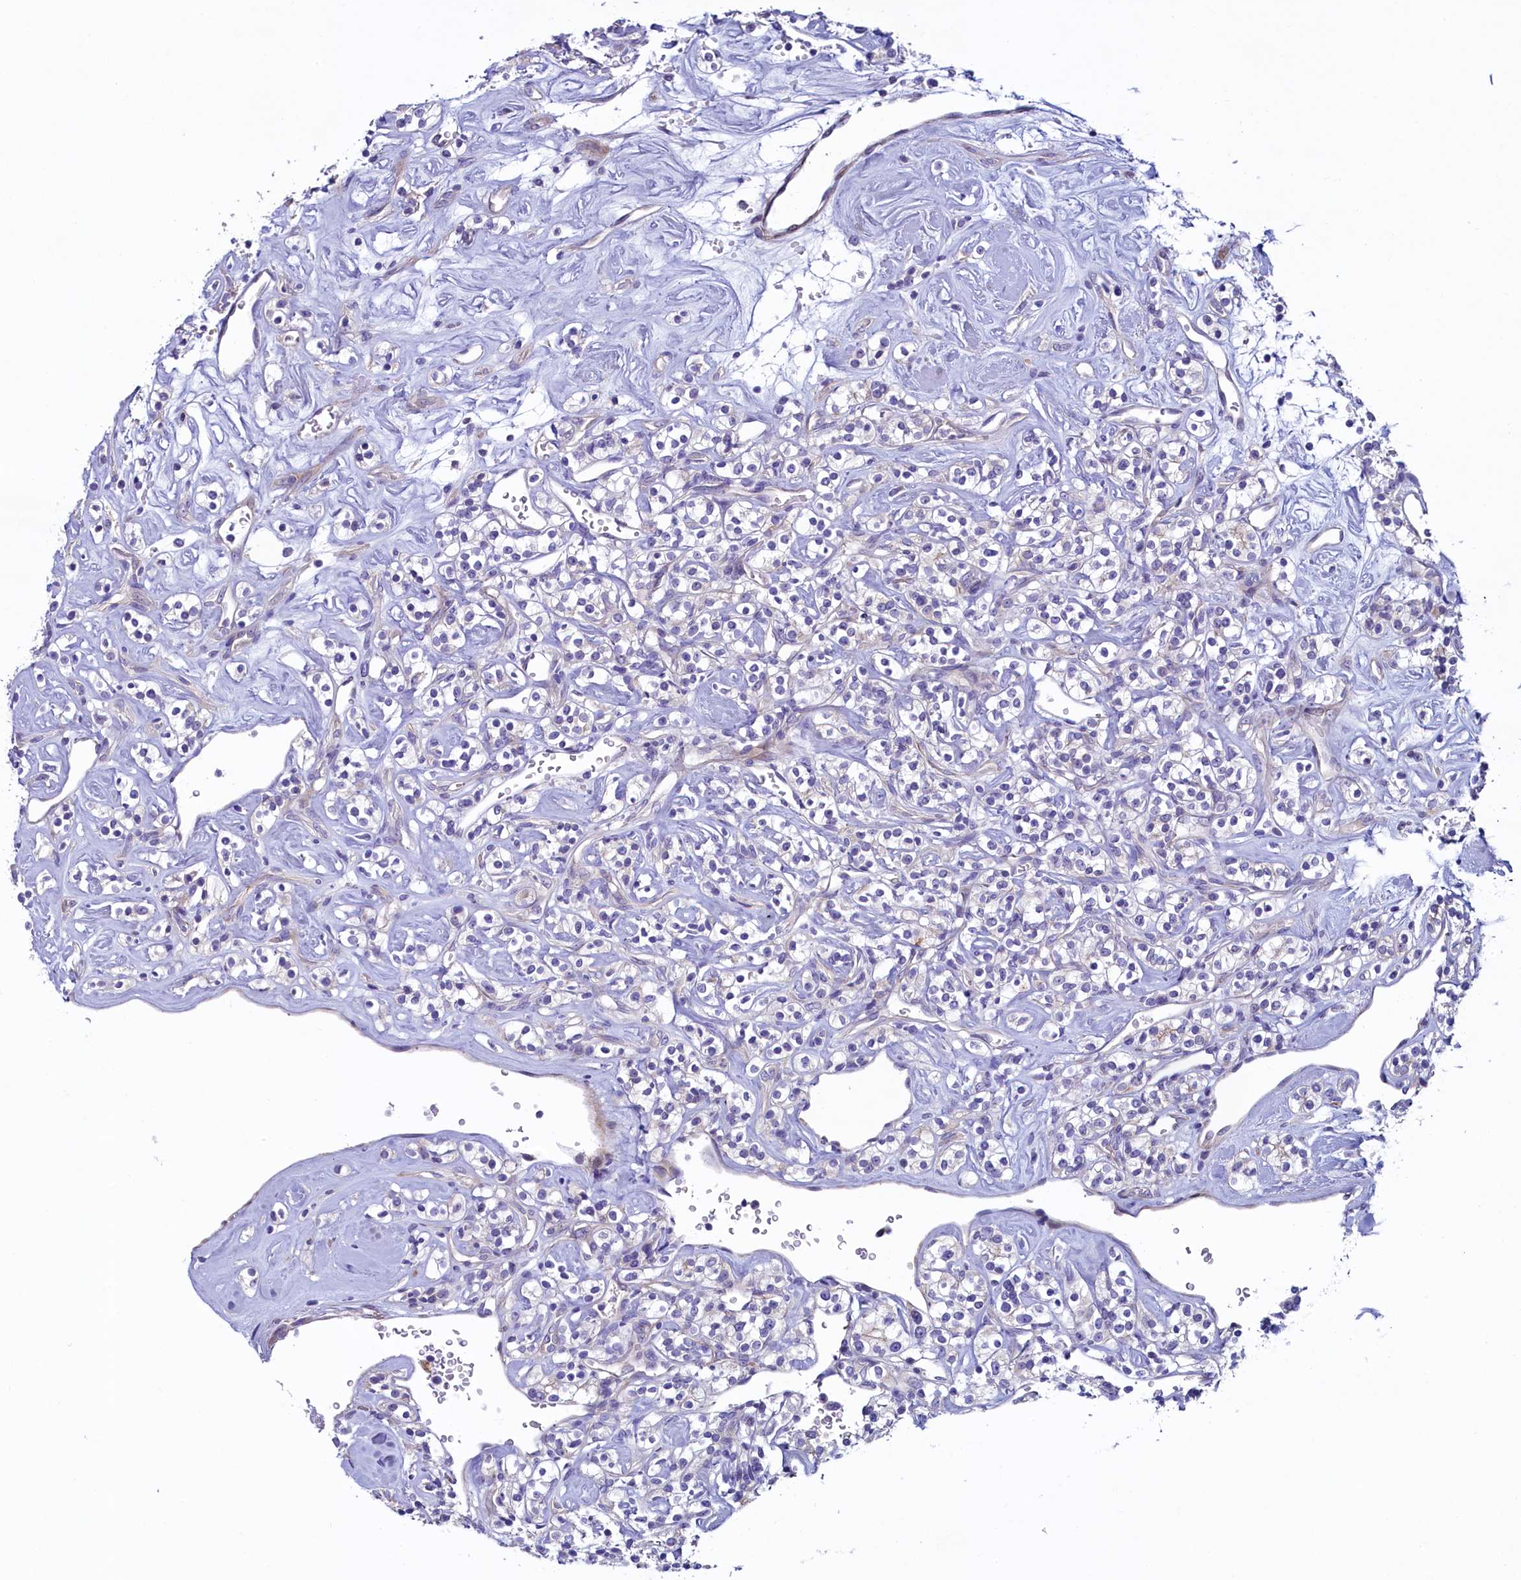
{"staining": {"intensity": "negative", "quantity": "none", "location": "none"}, "tissue": "renal cancer", "cell_type": "Tumor cells", "image_type": "cancer", "snomed": [{"axis": "morphology", "description": "Adenocarcinoma, NOS"}, {"axis": "topography", "description": "Kidney"}], "caption": "Micrograph shows no protein positivity in tumor cells of adenocarcinoma (renal) tissue. (Brightfield microscopy of DAB immunohistochemistry (IHC) at high magnification).", "gene": "KRBOX5", "patient": {"sex": "male", "age": 77}}